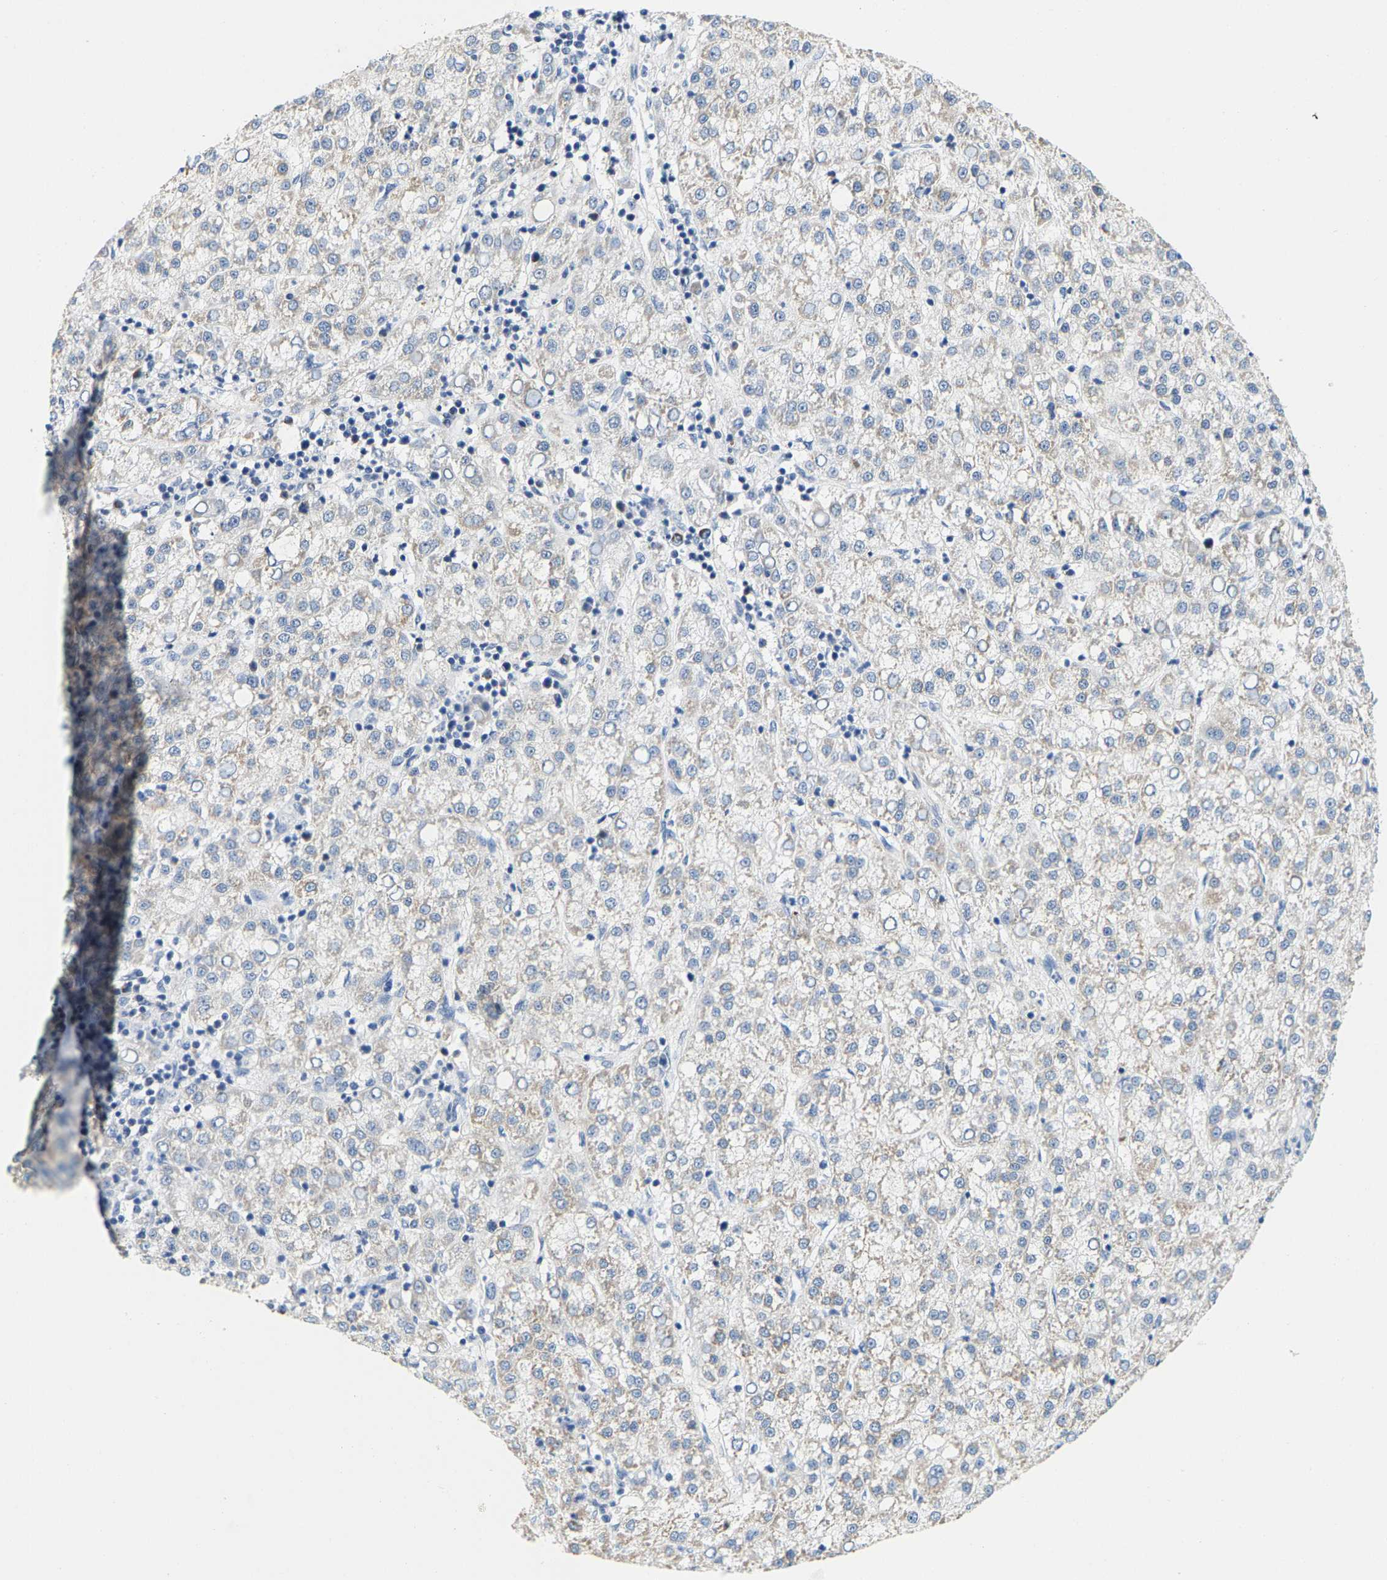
{"staining": {"intensity": "negative", "quantity": "none", "location": "none"}, "tissue": "liver cancer", "cell_type": "Tumor cells", "image_type": "cancer", "snomed": [{"axis": "morphology", "description": "Carcinoma, Hepatocellular, NOS"}, {"axis": "topography", "description": "Liver"}], "caption": "A histopathology image of human liver hepatocellular carcinoma is negative for staining in tumor cells.", "gene": "SHMT2", "patient": {"sex": "female", "age": 58}}